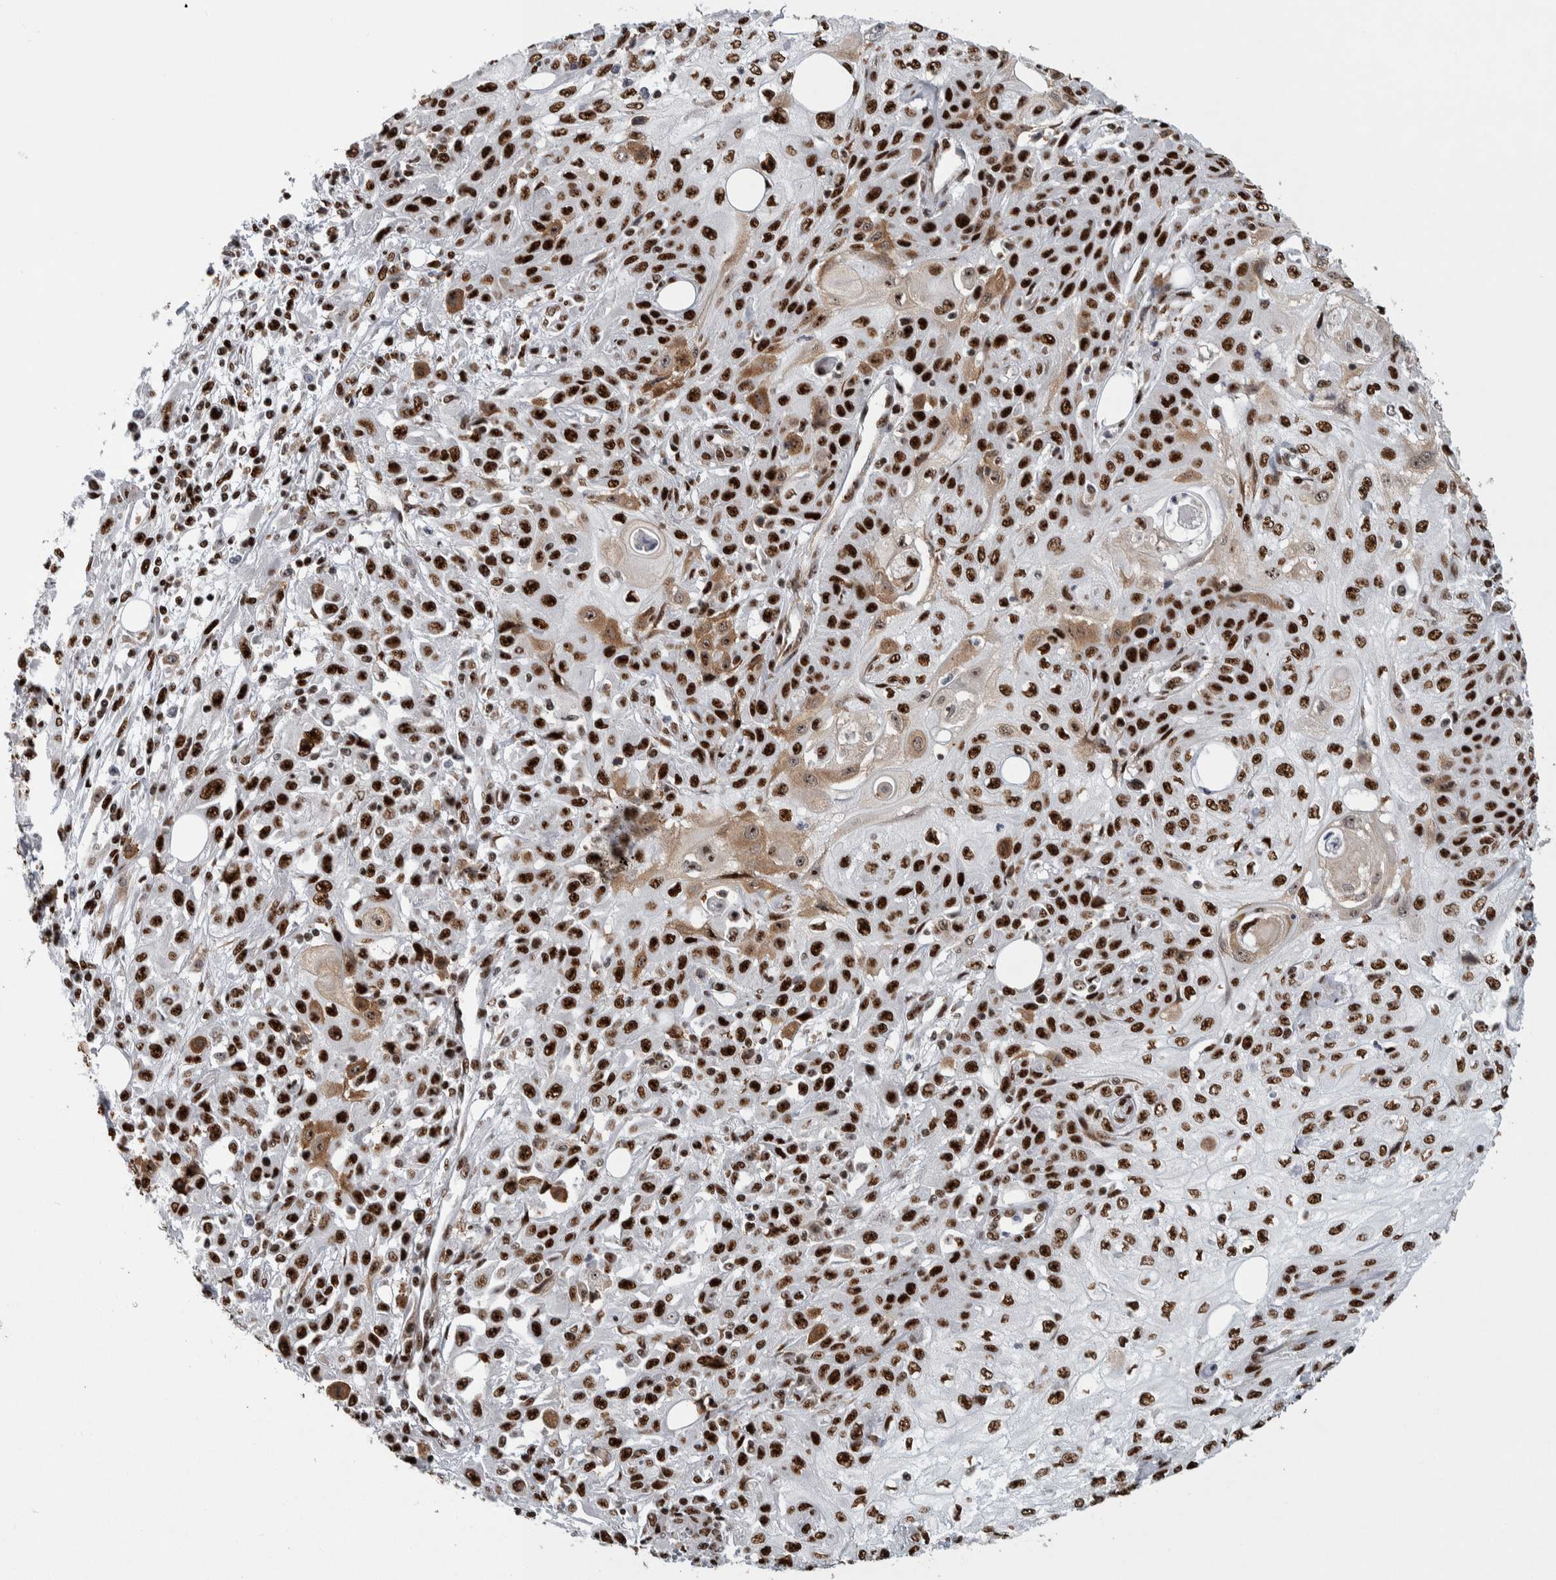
{"staining": {"intensity": "strong", "quantity": ">75%", "location": "cytoplasmic/membranous,nuclear"}, "tissue": "skin cancer", "cell_type": "Tumor cells", "image_type": "cancer", "snomed": [{"axis": "morphology", "description": "Squamous cell carcinoma, NOS"}, {"axis": "morphology", "description": "Squamous cell carcinoma, metastatic, NOS"}, {"axis": "topography", "description": "Skin"}, {"axis": "topography", "description": "Lymph node"}], "caption": "Immunohistochemistry (IHC) micrograph of neoplastic tissue: human skin squamous cell carcinoma stained using immunohistochemistry shows high levels of strong protein expression localized specifically in the cytoplasmic/membranous and nuclear of tumor cells, appearing as a cytoplasmic/membranous and nuclear brown color.", "gene": "NCL", "patient": {"sex": "male", "age": 75}}